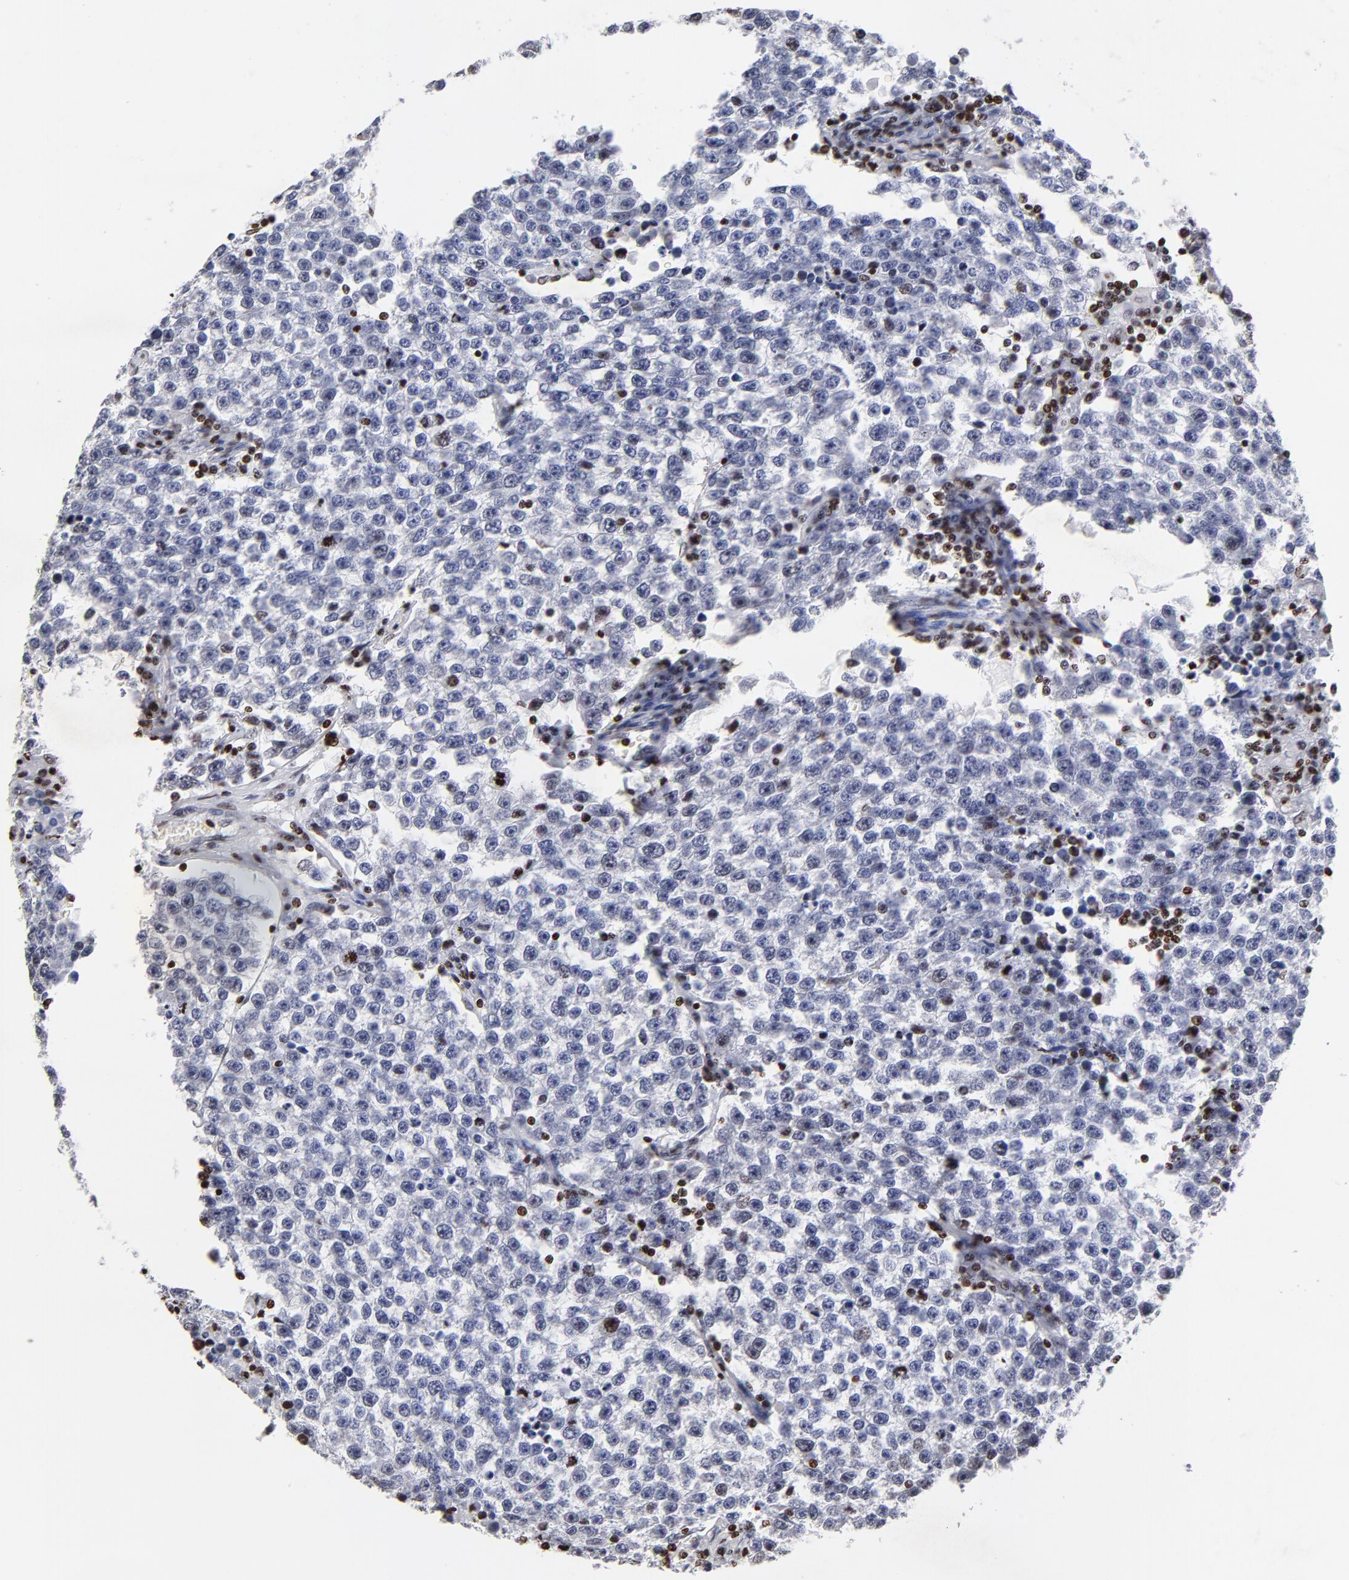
{"staining": {"intensity": "negative", "quantity": "none", "location": "none"}, "tissue": "testis cancer", "cell_type": "Tumor cells", "image_type": "cancer", "snomed": [{"axis": "morphology", "description": "Seminoma, NOS"}, {"axis": "topography", "description": "Testis"}], "caption": "Micrograph shows no protein expression in tumor cells of testis cancer tissue.", "gene": "FBH1", "patient": {"sex": "male", "age": 36}}